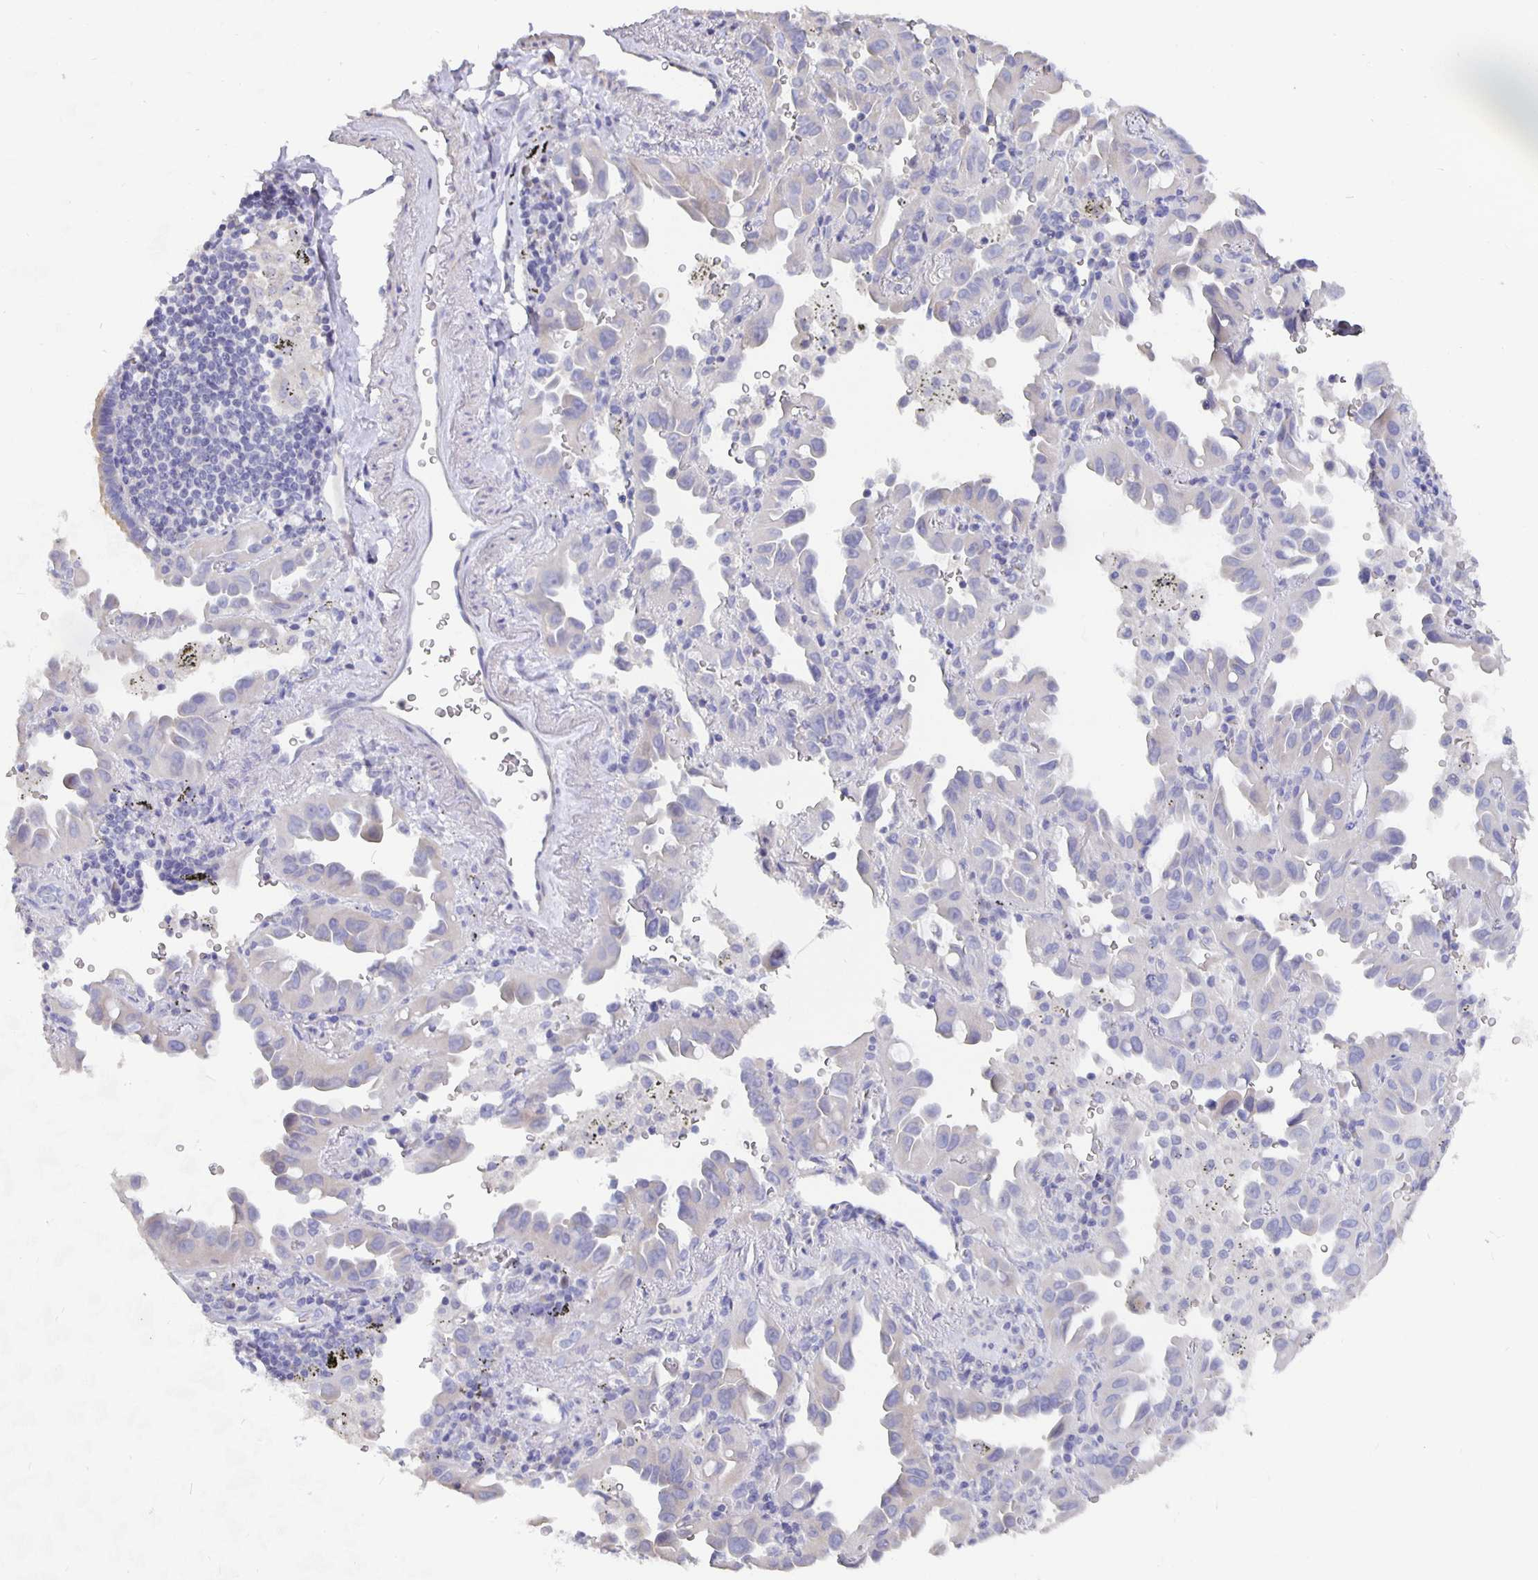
{"staining": {"intensity": "negative", "quantity": "none", "location": "none"}, "tissue": "lung cancer", "cell_type": "Tumor cells", "image_type": "cancer", "snomed": [{"axis": "morphology", "description": "Adenocarcinoma, NOS"}, {"axis": "topography", "description": "Lung"}], "caption": "A photomicrograph of human adenocarcinoma (lung) is negative for staining in tumor cells. Brightfield microscopy of IHC stained with DAB (brown) and hematoxylin (blue), captured at high magnification.", "gene": "CFAP74", "patient": {"sex": "male", "age": 68}}